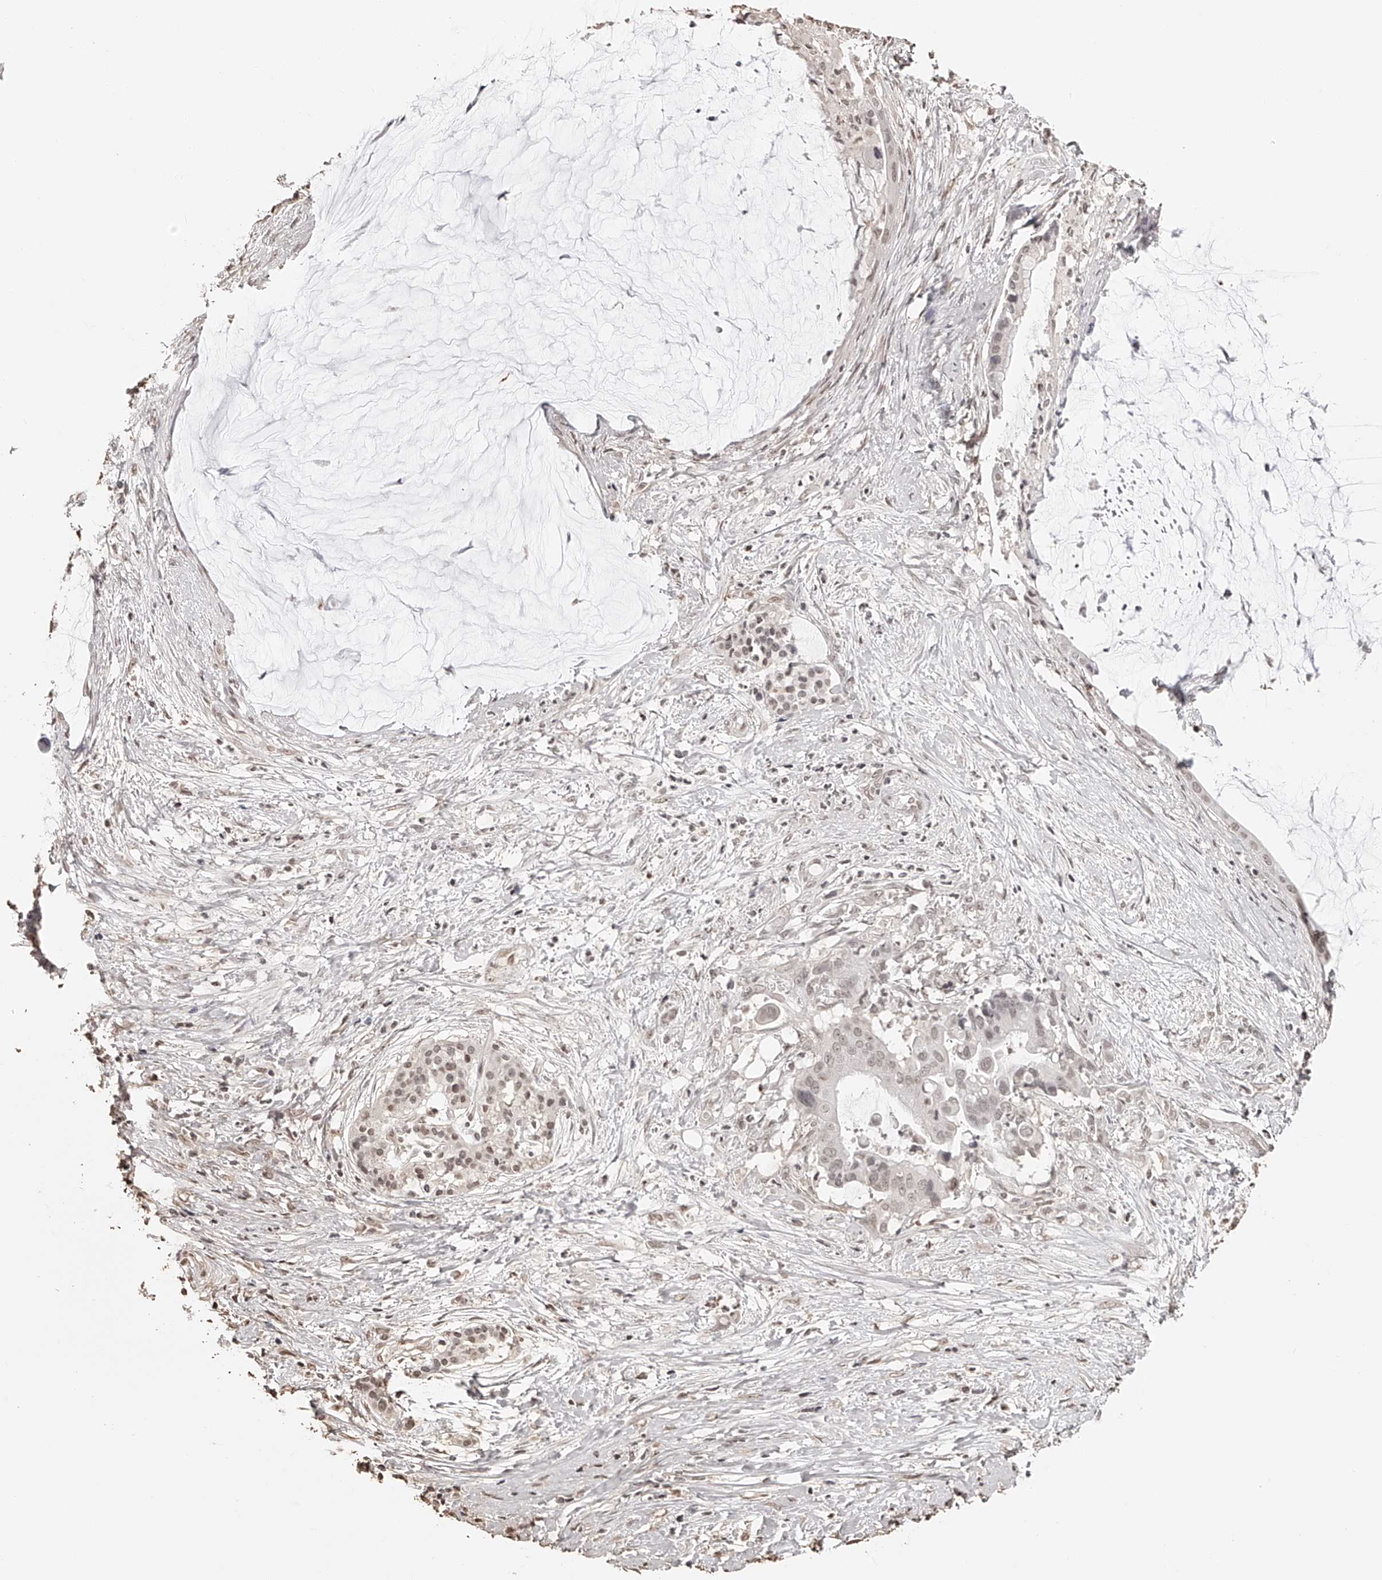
{"staining": {"intensity": "weak", "quantity": ">75%", "location": "nuclear"}, "tissue": "pancreatic cancer", "cell_type": "Tumor cells", "image_type": "cancer", "snomed": [{"axis": "morphology", "description": "Adenocarcinoma, NOS"}, {"axis": "topography", "description": "Pancreas"}], "caption": "A micrograph of adenocarcinoma (pancreatic) stained for a protein demonstrates weak nuclear brown staining in tumor cells.", "gene": "ZNF503", "patient": {"sex": "male", "age": 41}}